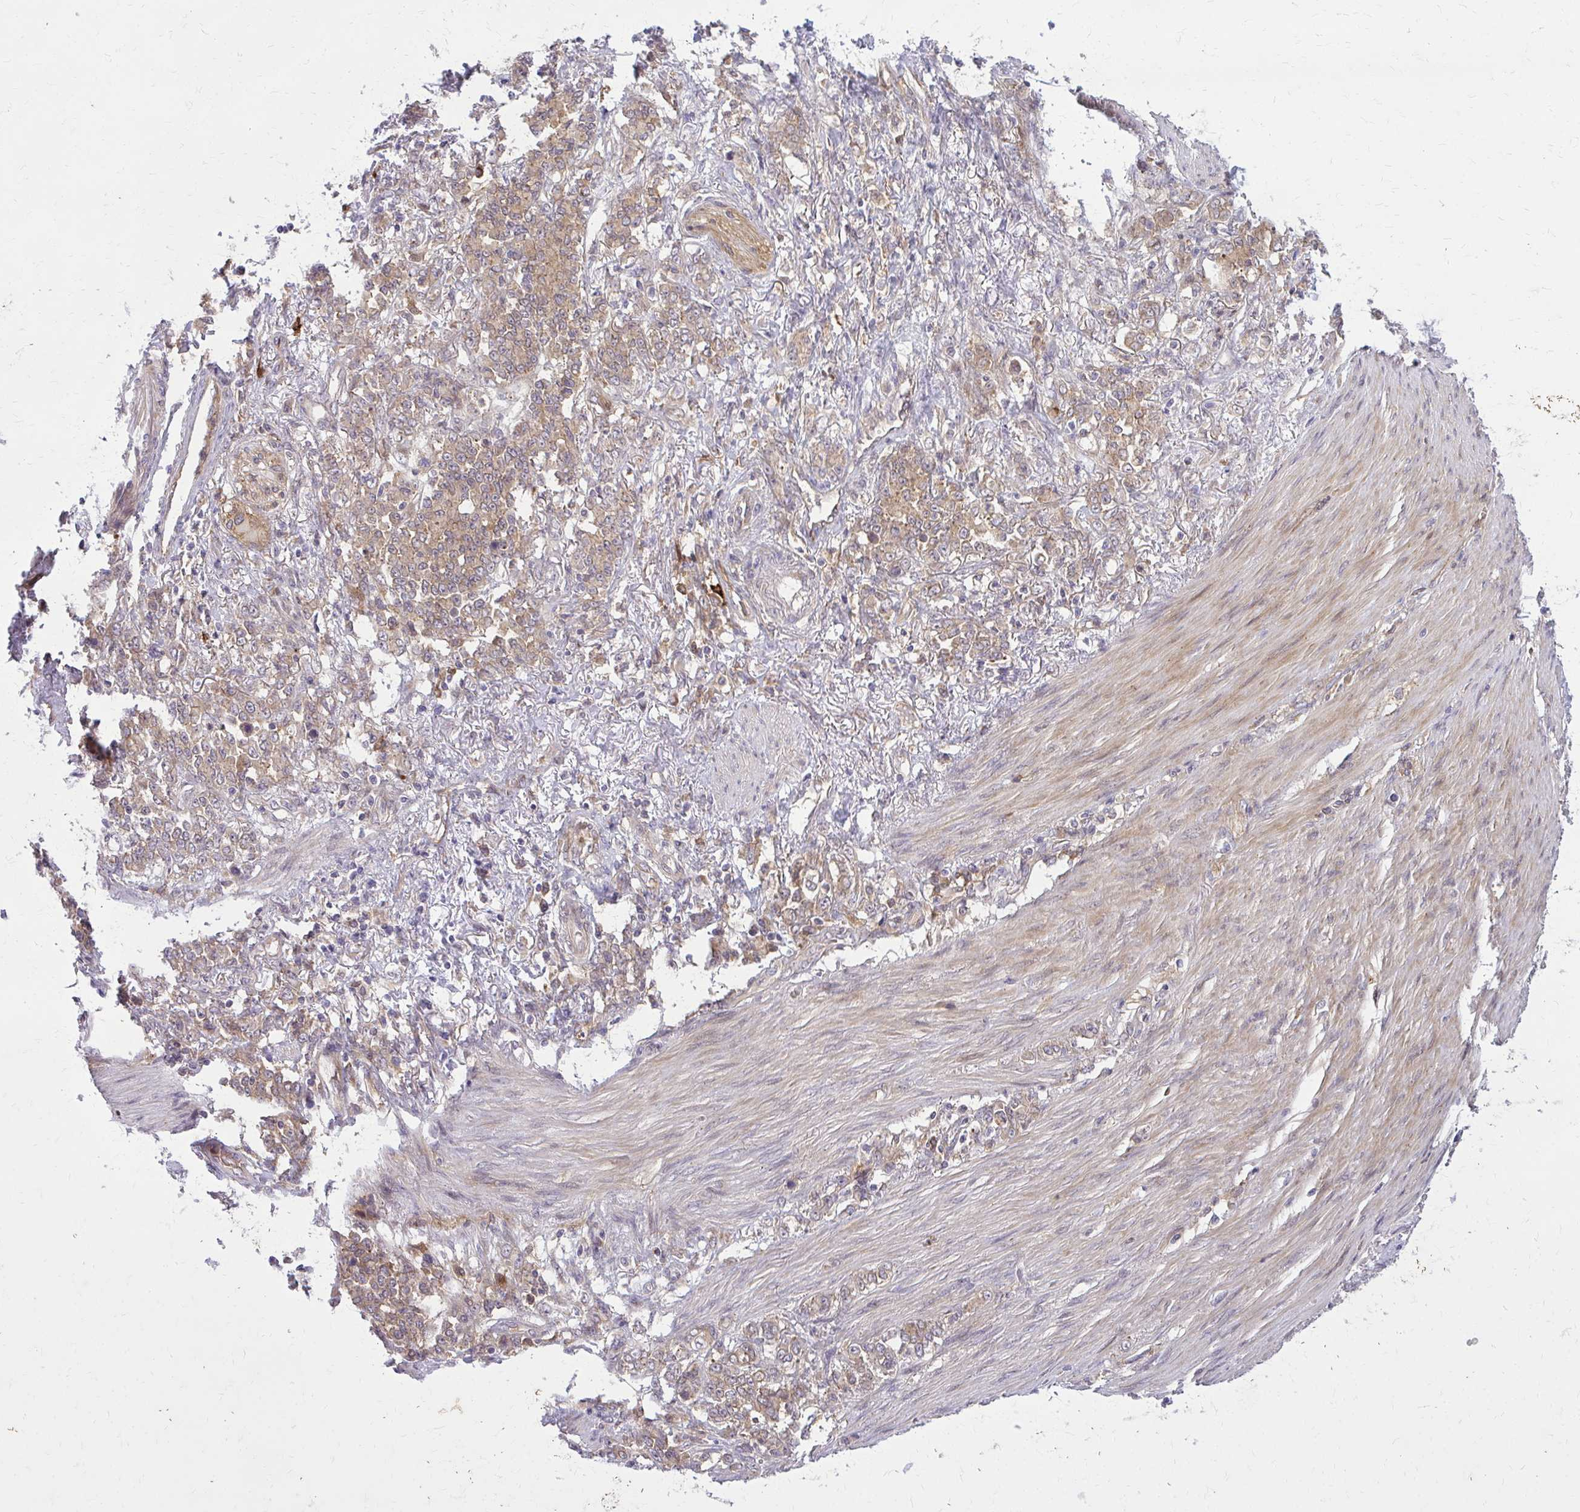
{"staining": {"intensity": "moderate", "quantity": ">75%", "location": "cytoplasmic/membranous"}, "tissue": "stomach cancer", "cell_type": "Tumor cells", "image_type": "cancer", "snomed": [{"axis": "morphology", "description": "Adenocarcinoma, NOS"}, {"axis": "topography", "description": "Stomach"}], "caption": "Protein expression analysis of stomach cancer displays moderate cytoplasmic/membranous expression in approximately >75% of tumor cells. The staining is performed using DAB brown chromogen to label protein expression. The nuclei are counter-stained blue using hematoxylin.", "gene": "OXNAD1", "patient": {"sex": "female", "age": 79}}